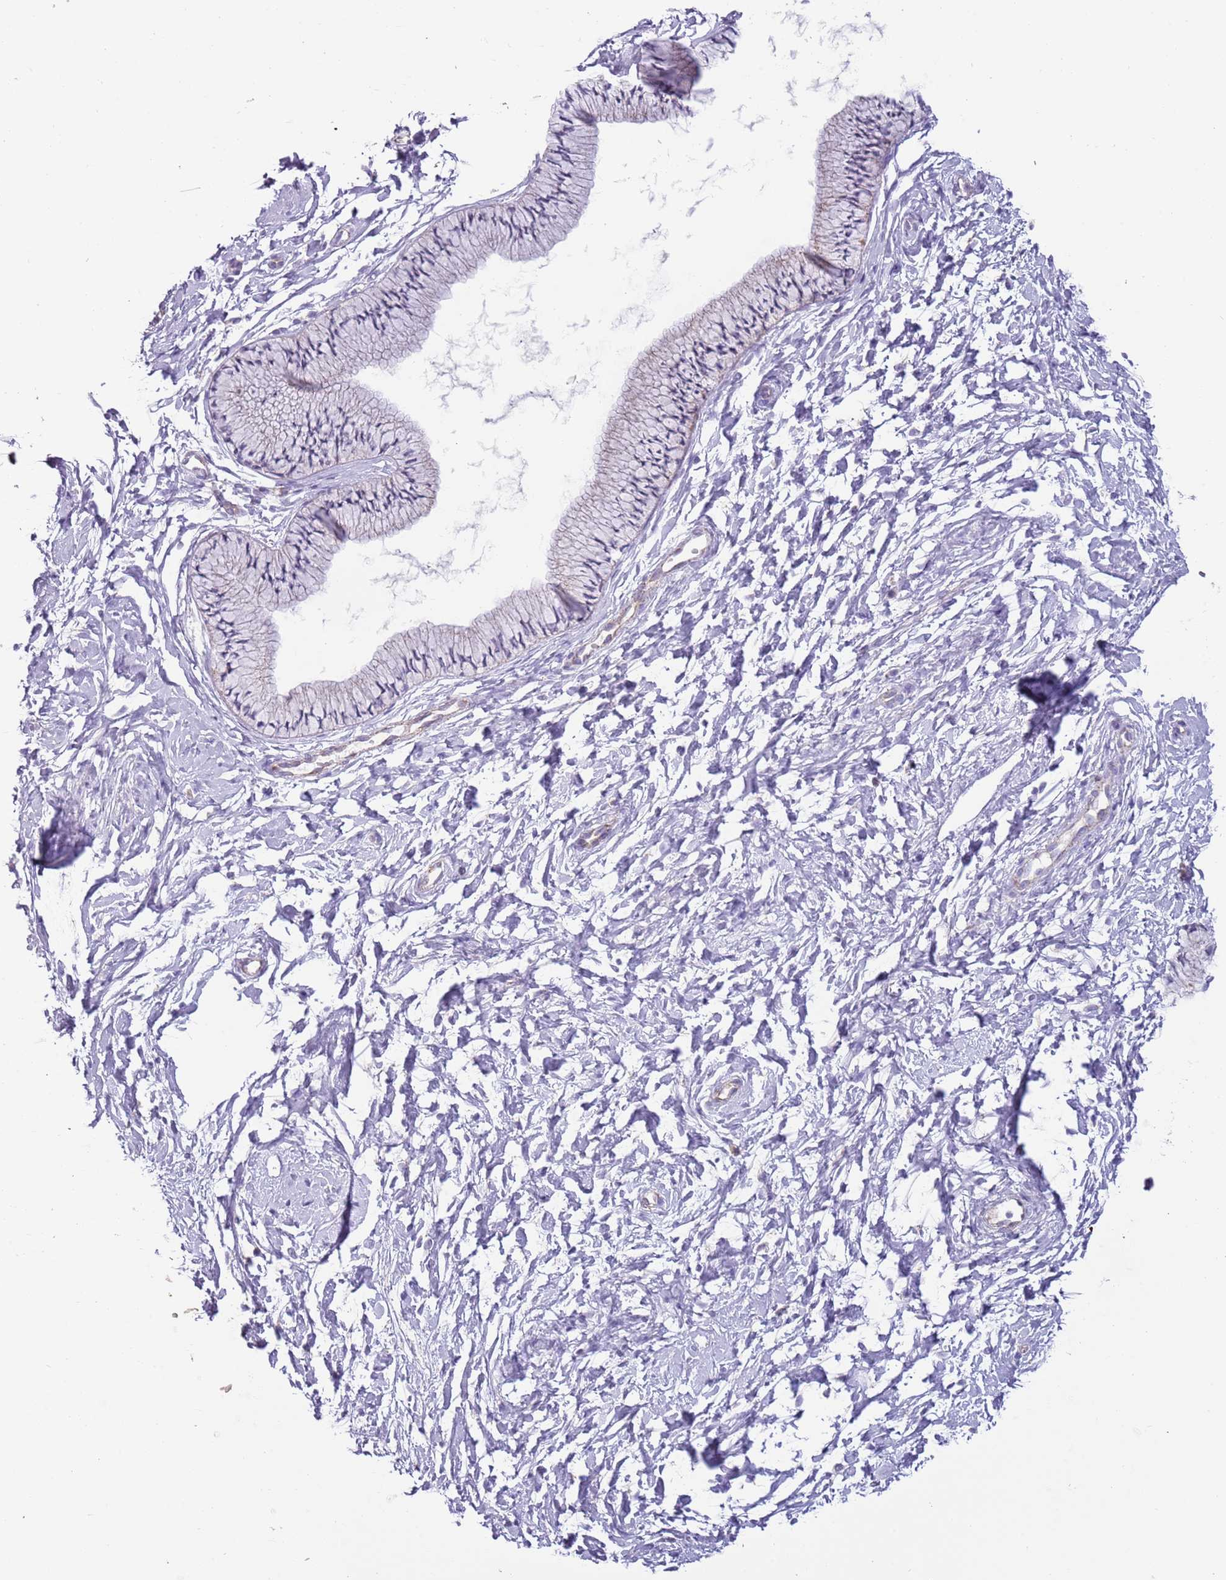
{"staining": {"intensity": "negative", "quantity": "none", "location": "none"}, "tissue": "cervix", "cell_type": "Glandular cells", "image_type": "normal", "snomed": [{"axis": "morphology", "description": "Normal tissue, NOS"}, {"axis": "topography", "description": "Cervix"}], "caption": "The IHC image has no significant expression in glandular cells of cervix. The staining is performed using DAB (3,3'-diaminobenzidine) brown chromogen with nuclei counter-stained in using hematoxylin.", "gene": "RNF222", "patient": {"sex": "female", "age": 33}}